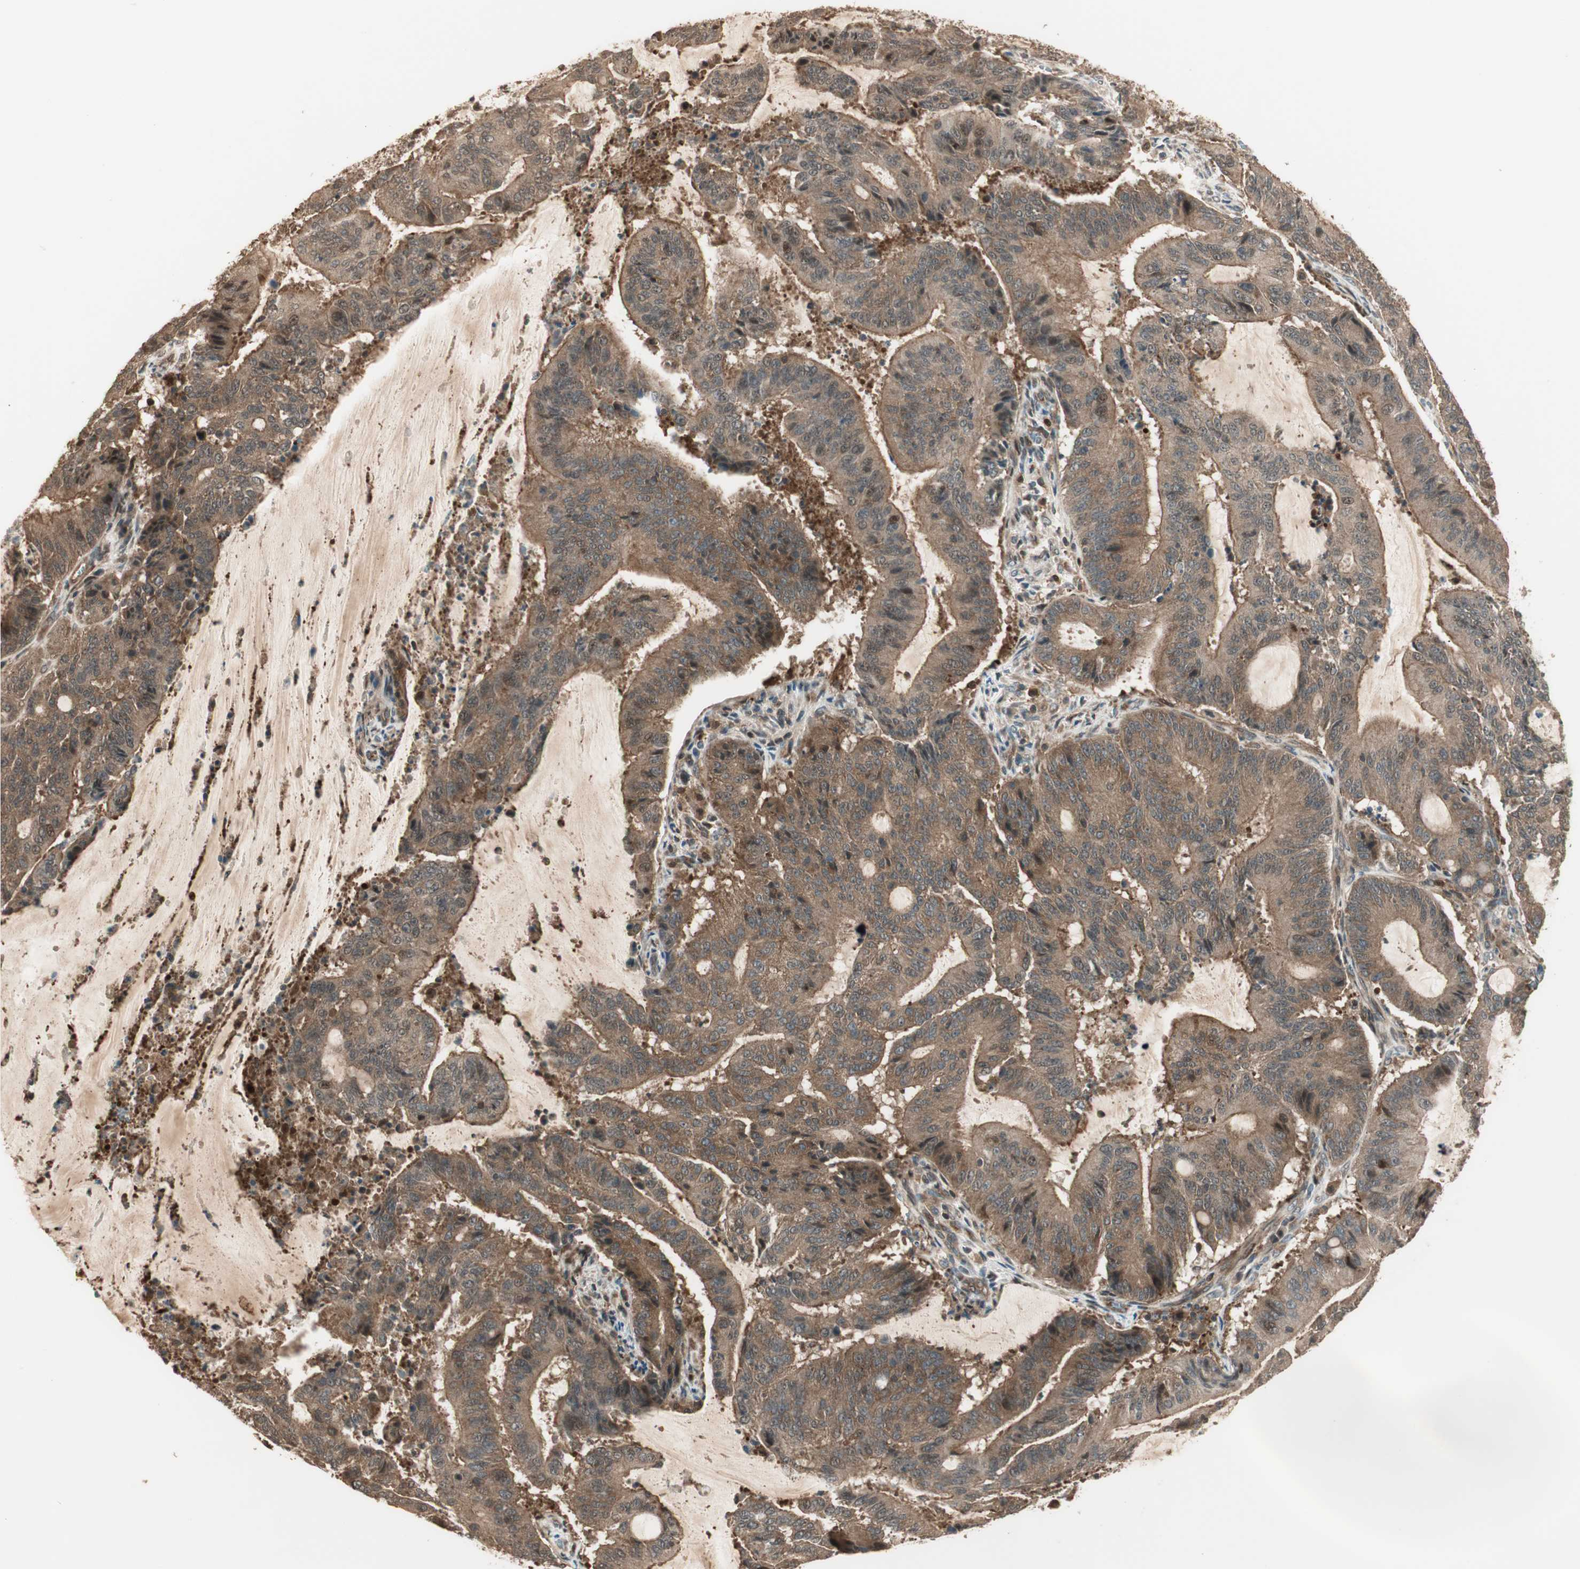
{"staining": {"intensity": "moderate", "quantity": ">75%", "location": "cytoplasmic/membranous,nuclear"}, "tissue": "liver cancer", "cell_type": "Tumor cells", "image_type": "cancer", "snomed": [{"axis": "morphology", "description": "Cholangiocarcinoma"}, {"axis": "topography", "description": "Liver"}], "caption": "A brown stain shows moderate cytoplasmic/membranous and nuclear positivity of a protein in human liver cancer tumor cells. The staining is performed using DAB brown chromogen to label protein expression. The nuclei are counter-stained blue using hematoxylin.", "gene": "CNOT4", "patient": {"sex": "female", "age": 73}}